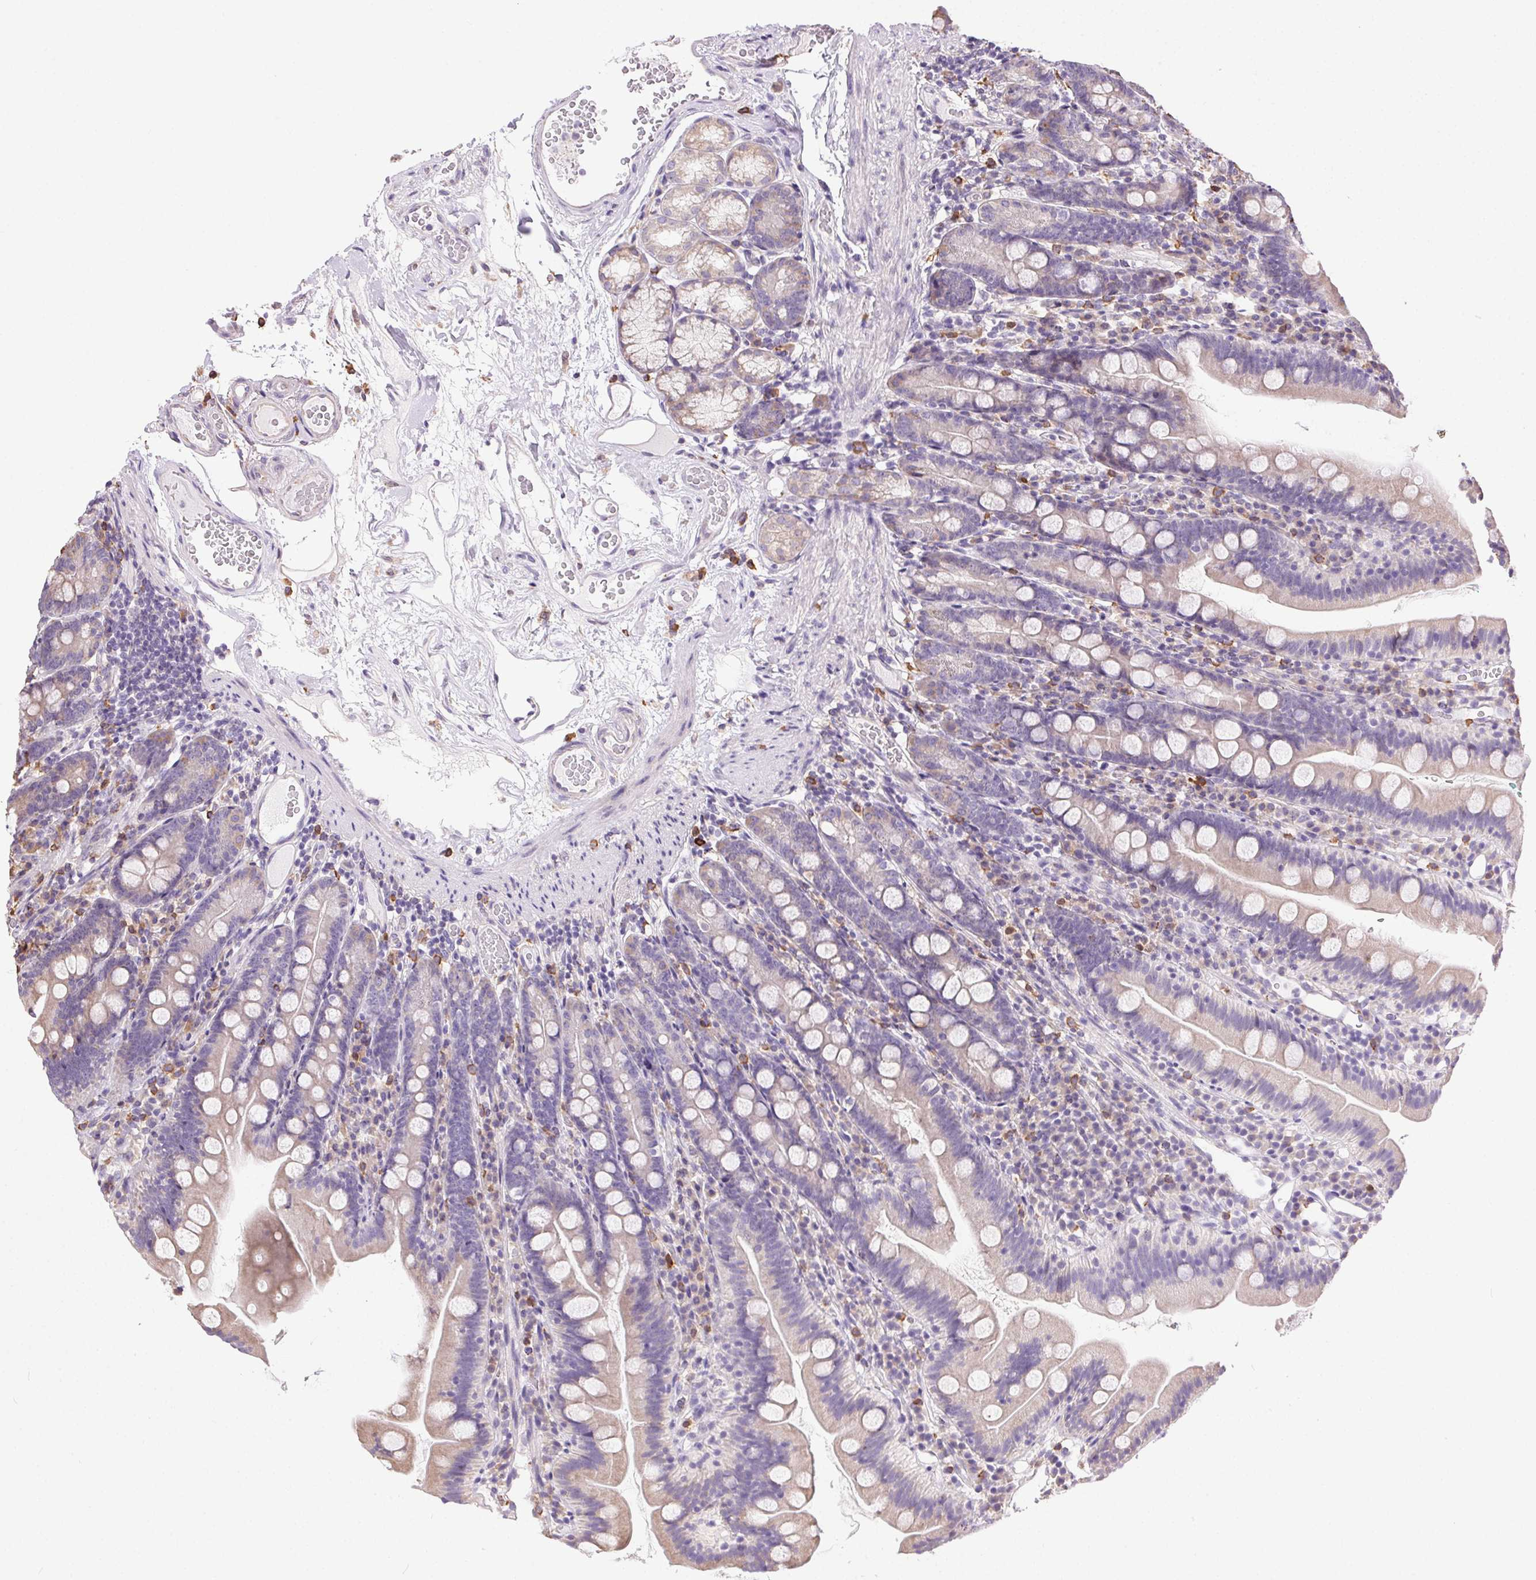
{"staining": {"intensity": "weak", "quantity": "25%-75%", "location": "cytoplasmic/membranous"}, "tissue": "duodenum", "cell_type": "Glandular cells", "image_type": "normal", "snomed": [{"axis": "morphology", "description": "Normal tissue, NOS"}, {"axis": "topography", "description": "Duodenum"}], "caption": "DAB immunohistochemical staining of normal duodenum exhibits weak cytoplasmic/membranous protein positivity in about 25%-75% of glandular cells. (DAB IHC with brightfield microscopy, high magnification).", "gene": "SNX31", "patient": {"sex": "female", "age": 67}}